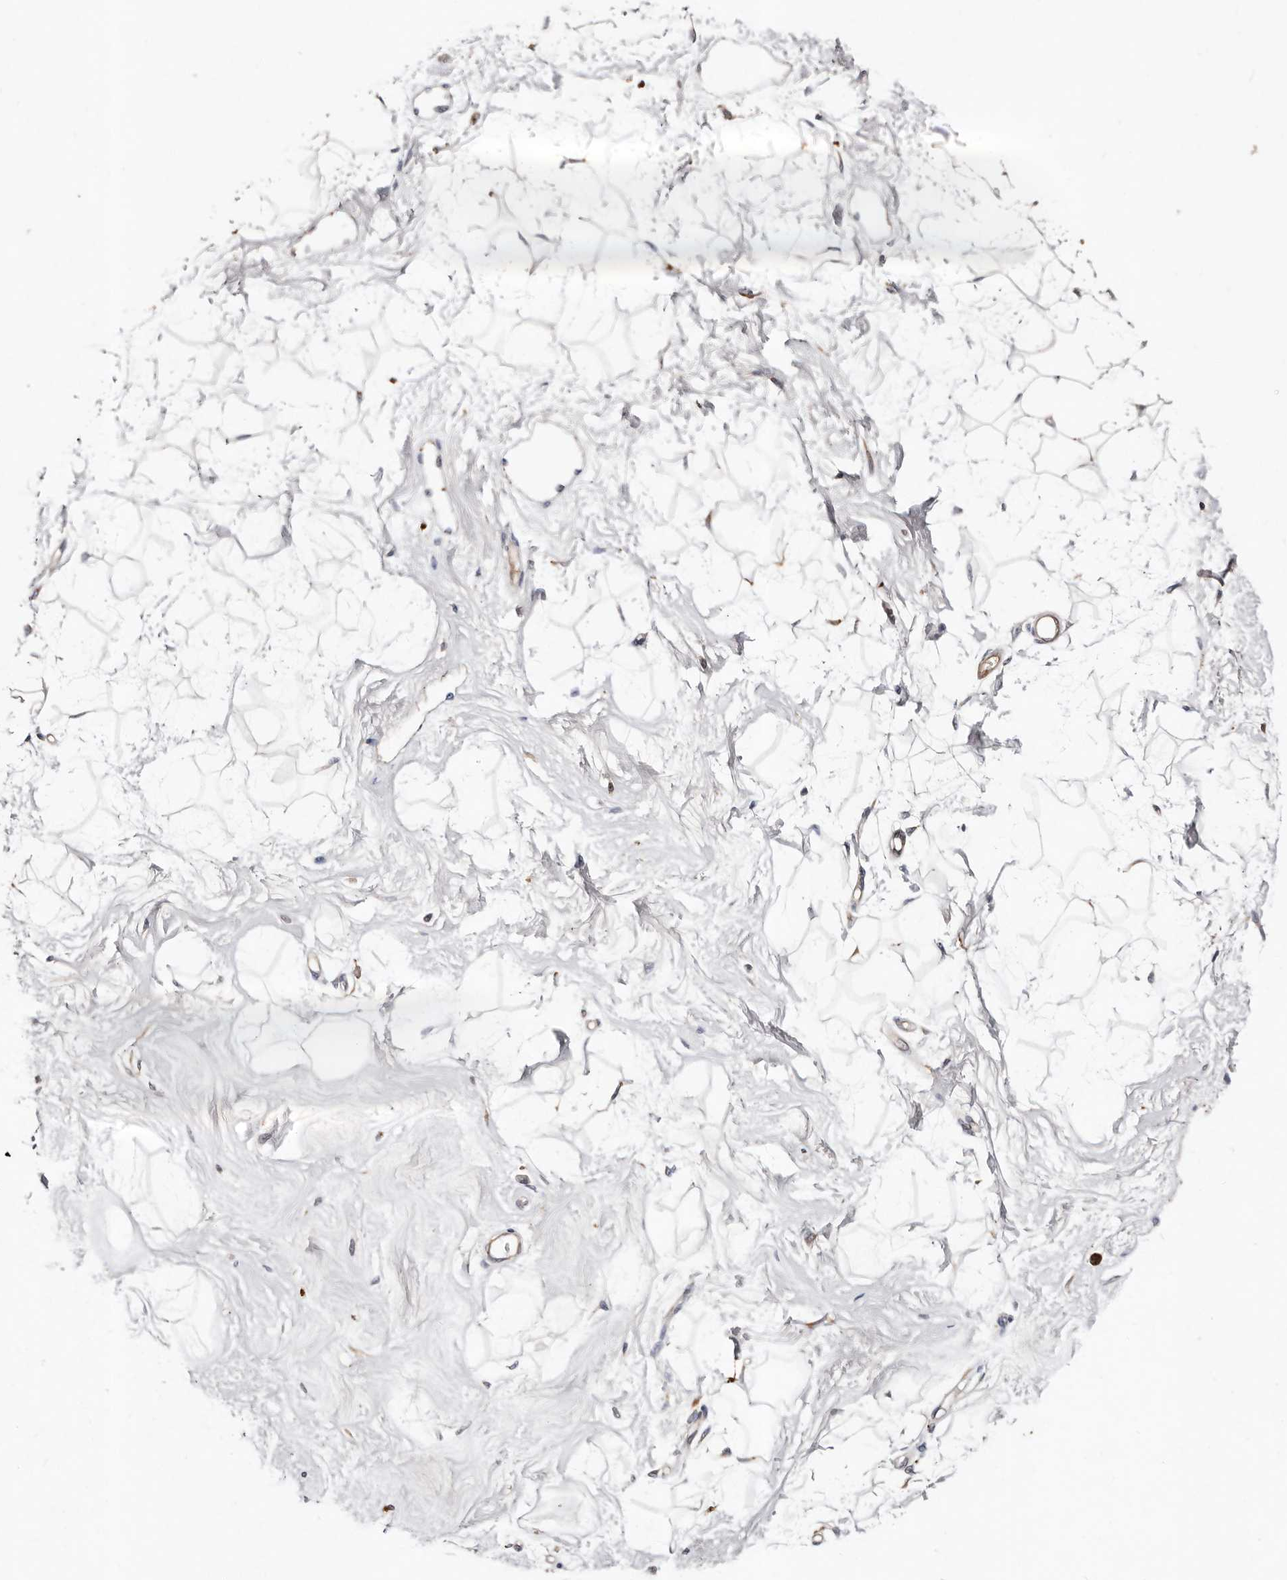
{"staining": {"intensity": "negative", "quantity": "none", "location": "none"}, "tissue": "breast", "cell_type": "Adipocytes", "image_type": "normal", "snomed": [{"axis": "morphology", "description": "Normal tissue, NOS"}, {"axis": "topography", "description": "Breast"}], "caption": "The immunohistochemistry image has no significant expression in adipocytes of breast. The staining was performed using DAB to visualize the protein expression in brown, while the nuclei were stained in blue with hematoxylin (Magnification: 20x).", "gene": "THBS3", "patient": {"sex": "female", "age": 45}}